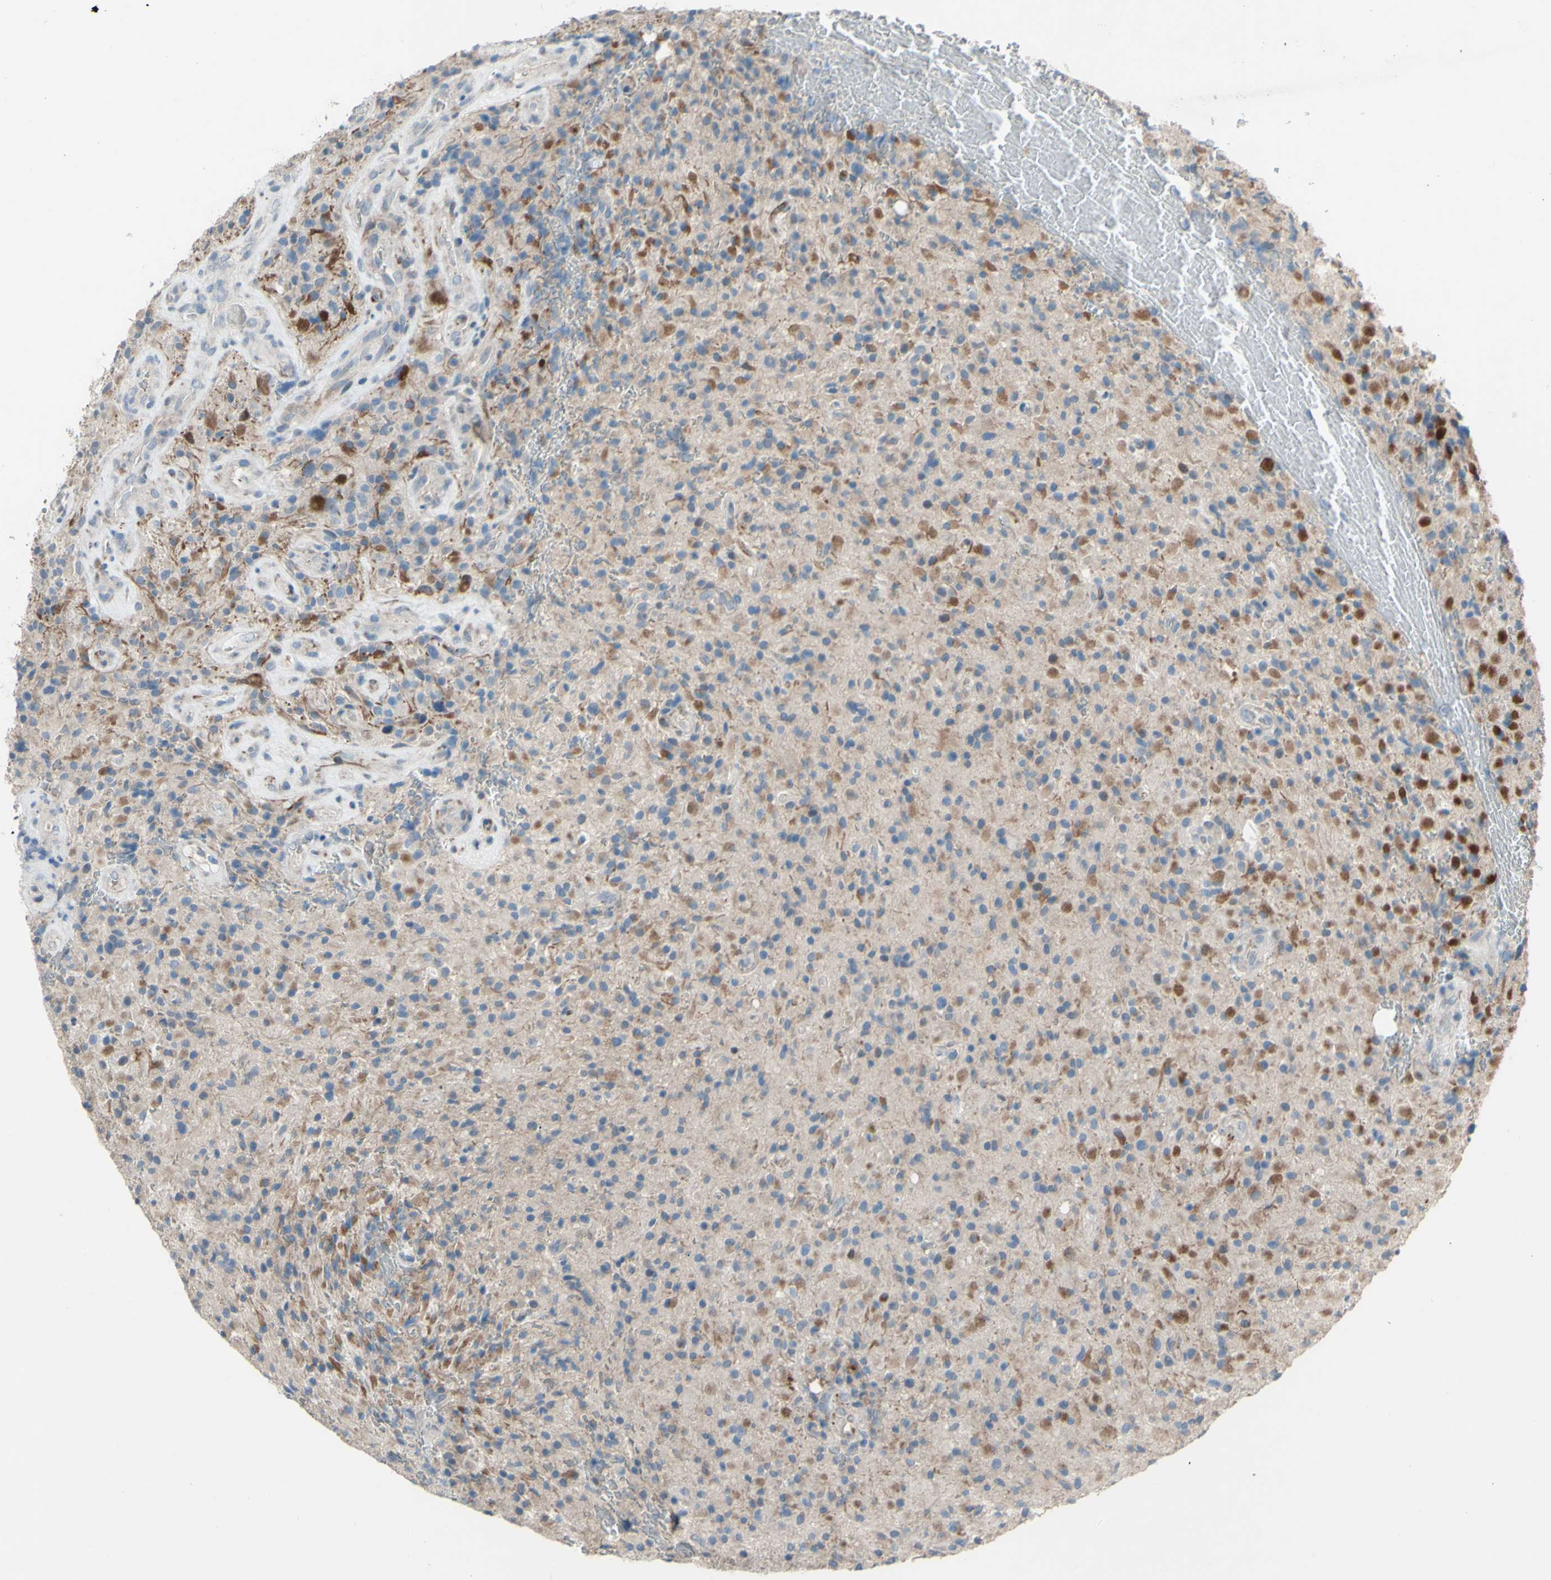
{"staining": {"intensity": "moderate", "quantity": "25%-75%", "location": "cytoplasmic/membranous"}, "tissue": "glioma", "cell_type": "Tumor cells", "image_type": "cancer", "snomed": [{"axis": "morphology", "description": "Glioma, malignant, High grade"}, {"axis": "topography", "description": "Brain"}], "caption": "Tumor cells reveal moderate cytoplasmic/membranous positivity in approximately 25%-75% of cells in malignant high-grade glioma.", "gene": "CDCP1", "patient": {"sex": "male", "age": 71}}